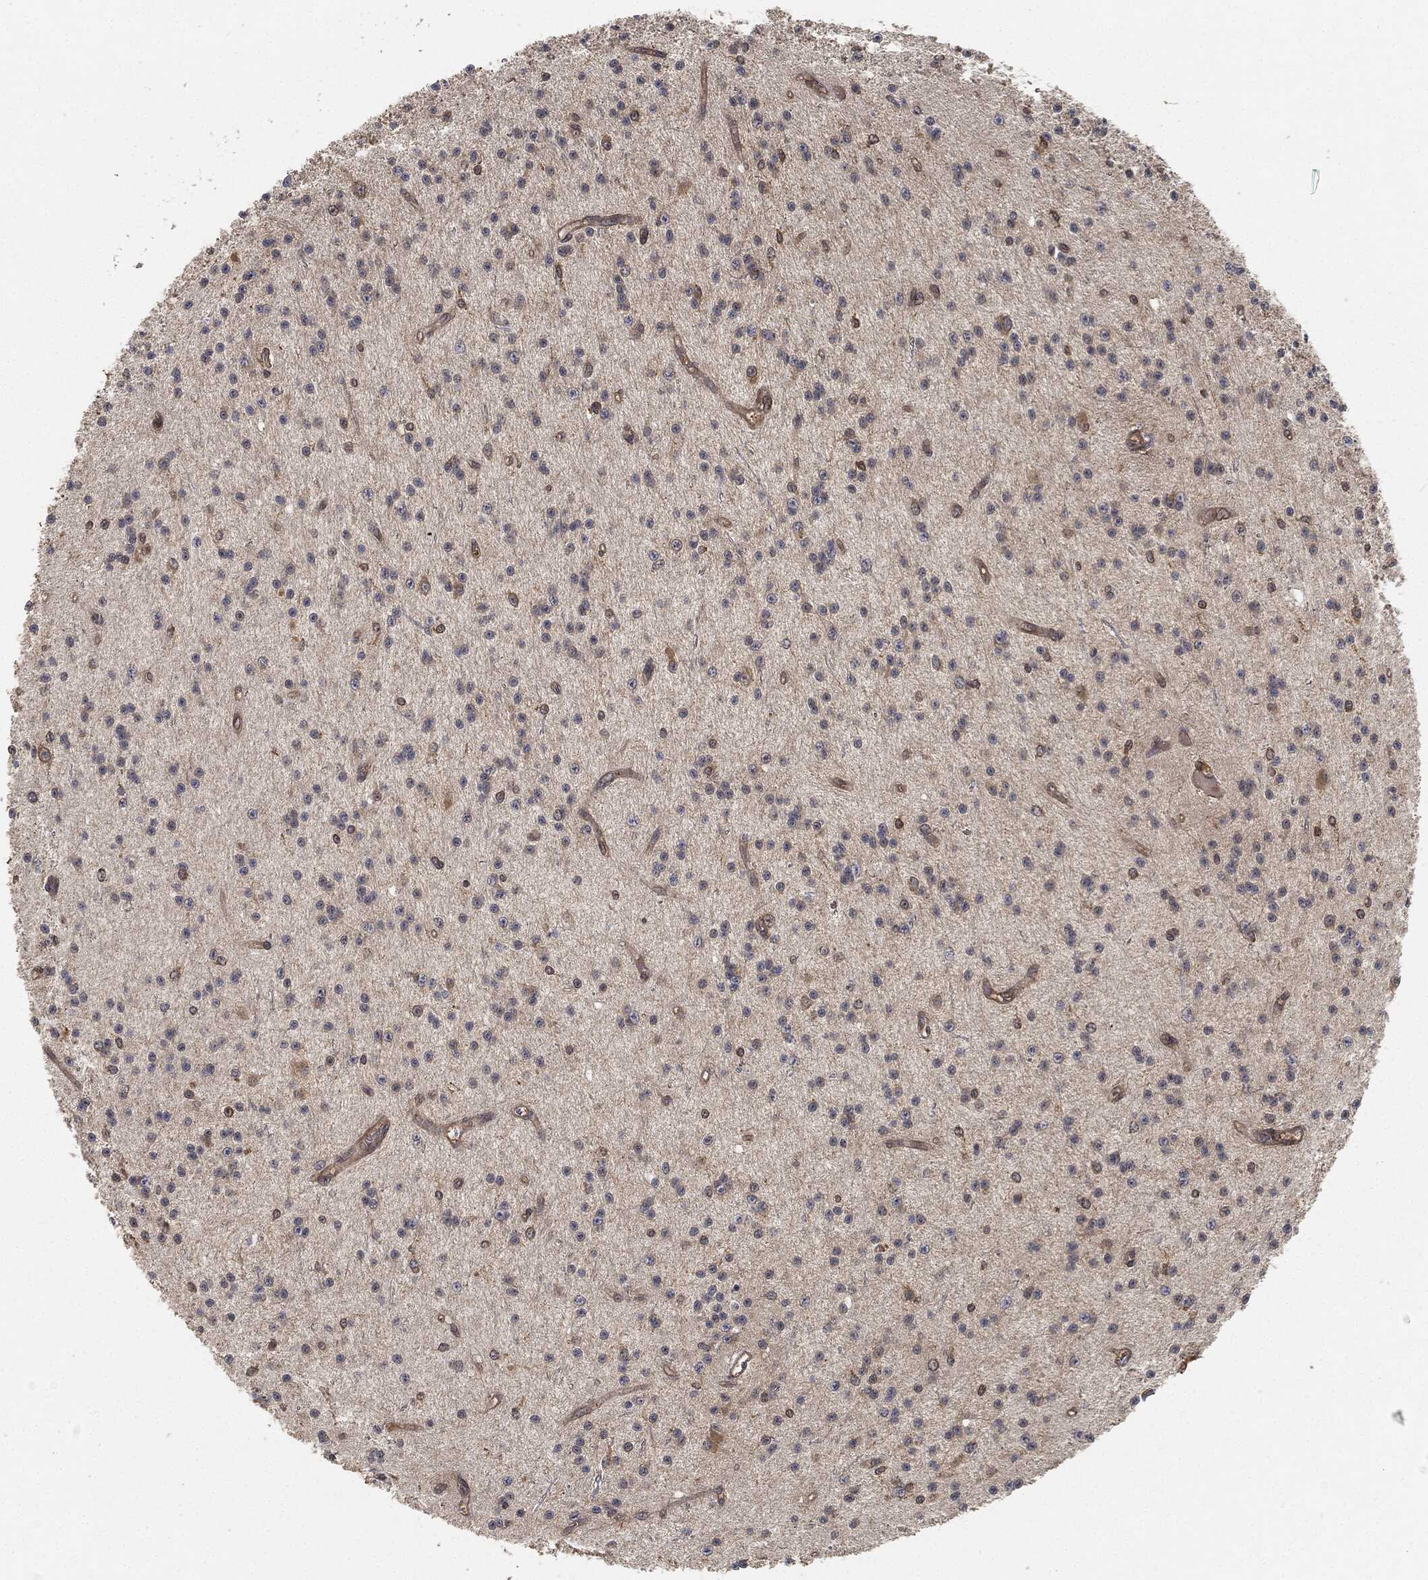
{"staining": {"intensity": "strong", "quantity": "<25%", "location": "cytoplasmic/membranous"}, "tissue": "glioma", "cell_type": "Tumor cells", "image_type": "cancer", "snomed": [{"axis": "morphology", "description": "Glioma, malignant, Low grade"}, {"axis": "topography", "description": "Brain"}], "caption": "Human malignant low-grade glioma stained for a protein (brown) shows strong cytoplasmic/membranous positive expression in approximately <25% of tumor cells.", "gene": "TPT1", "patient": {"sex": "male", "age": 27}}